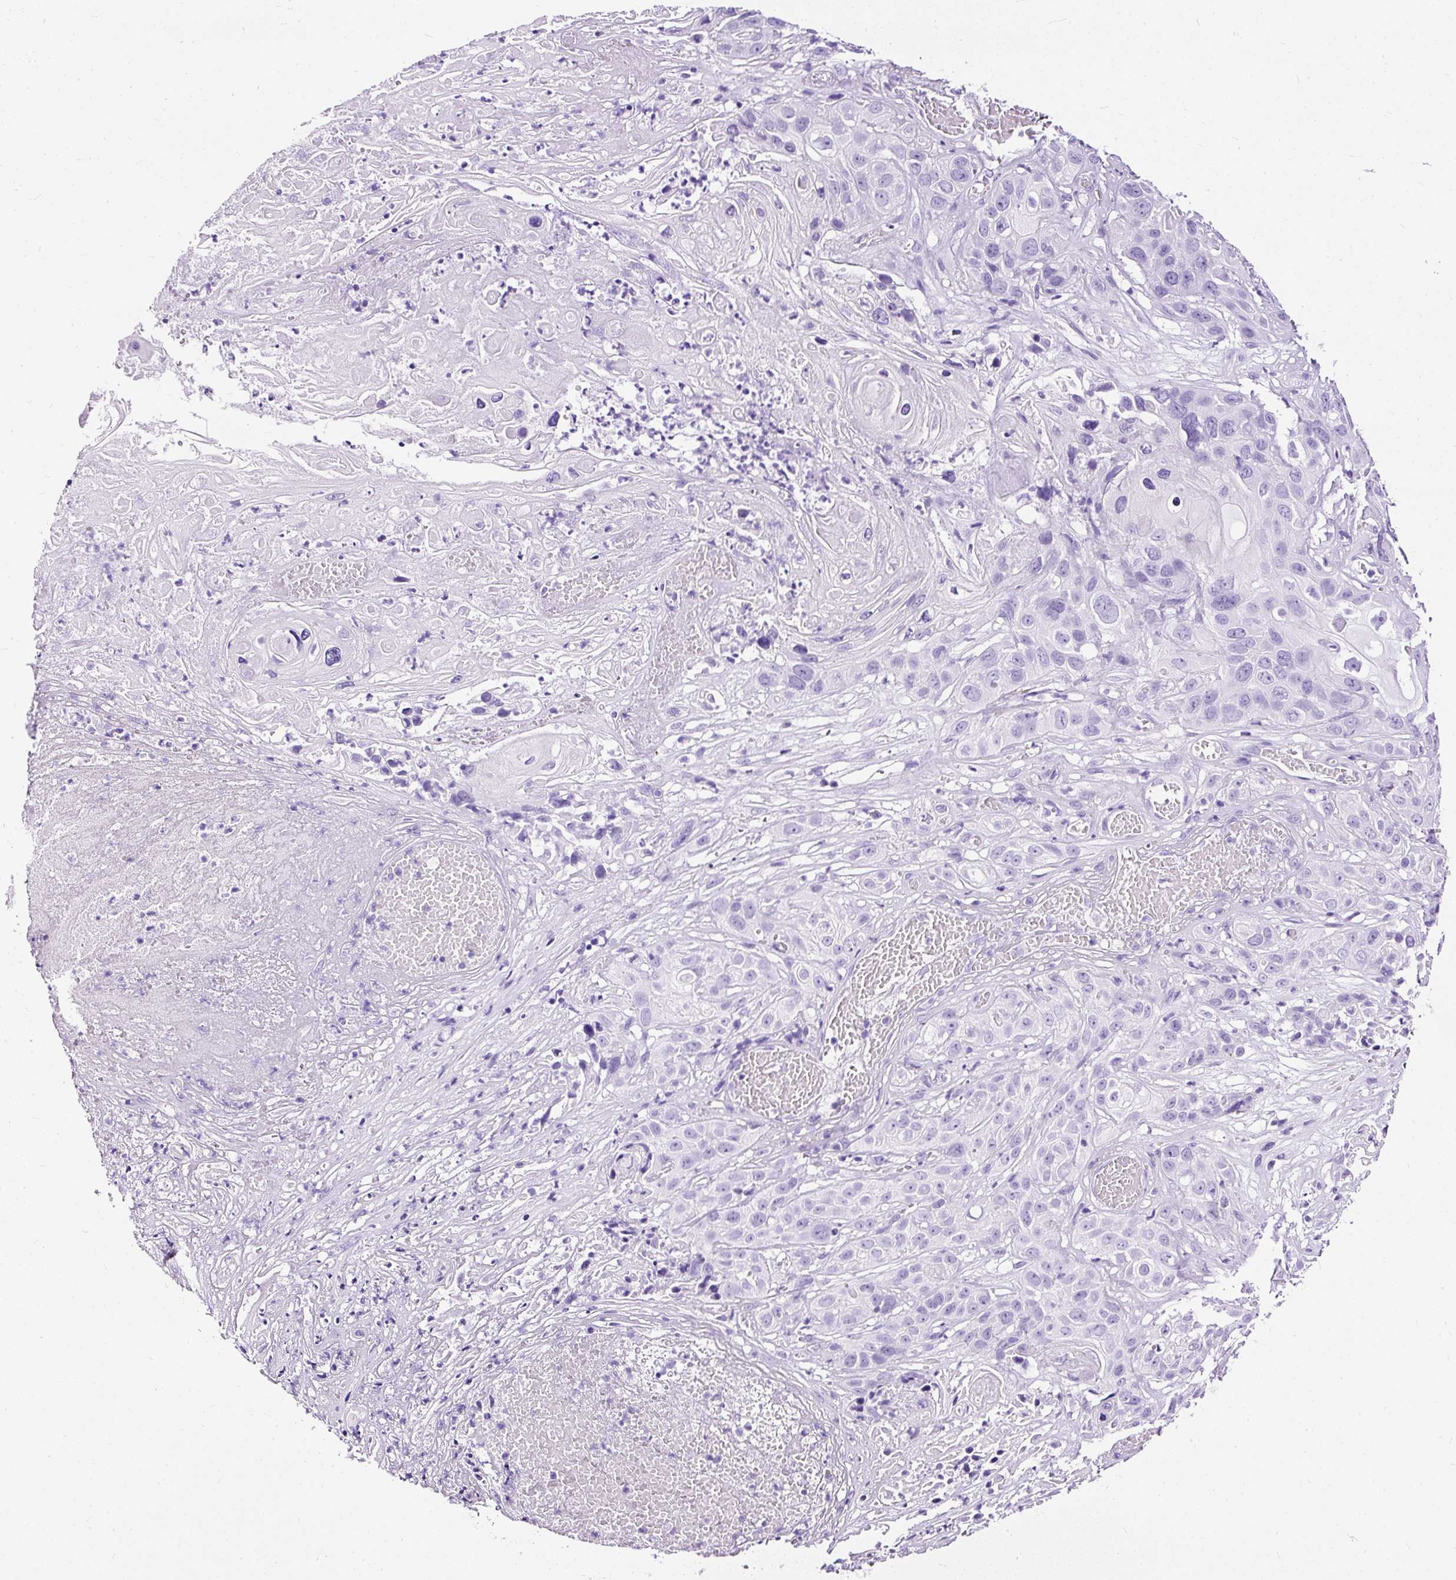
{"staining": {"intensity": "negative", "quantity": "none", "location": "none"}, "tissue": "skin cancer", "cell_type": "Tumor cells", "image_type": "cancer", "snomed": [{"axis": "morphology", "description": "Squamous cell carcinoma, NOS"}, {"axis": "topography", "description": "Skin"}], "caption": "This is a photomicrograph of immunohistochemistry staining of skin squamous cell carcinoma, which shows no expression in tumor cells.", "gene": "NTS", "patient": {"sex": "male", "age": 55}}